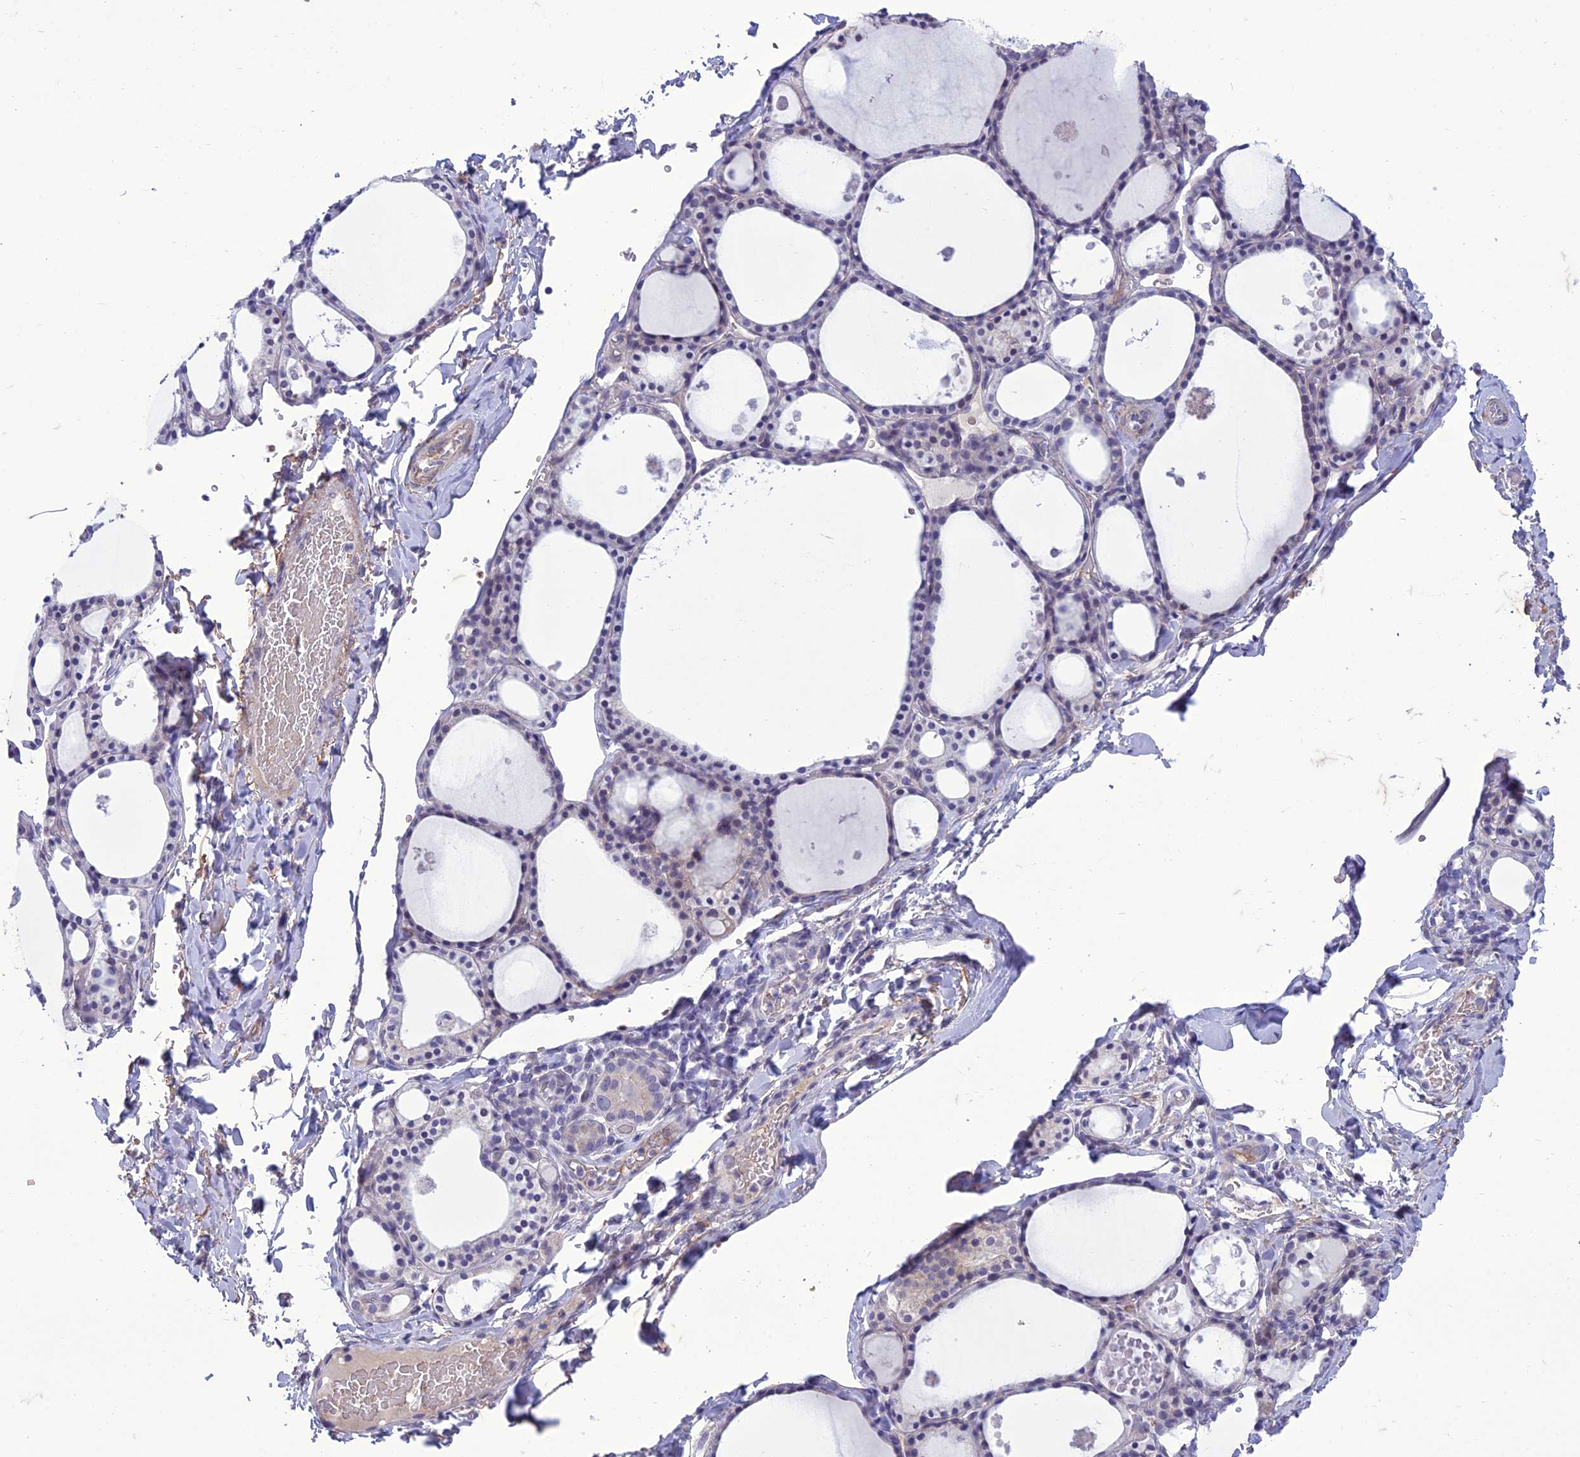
{"staining": {"intensity": "negative", "quantity": "none", "location": "none"}, "tissue": "thyroid gland", "cell_type": "Glandular cells", "image_type": "normal", "snomed": [{"axis": "morphology", "description": "Normal tissue, NOS"}, {"axis": "topography", "description": "Thyroid gland"}], "caption": "An immunohistochemistry (IHC) photomicrograph of normal thyroid gland is shown. There is no staining in glandular cells of thyroid gland. Nuclei are stained in blue.", "gene": "ANKS4B", "patient": {"sex": "male", "age": 56}}